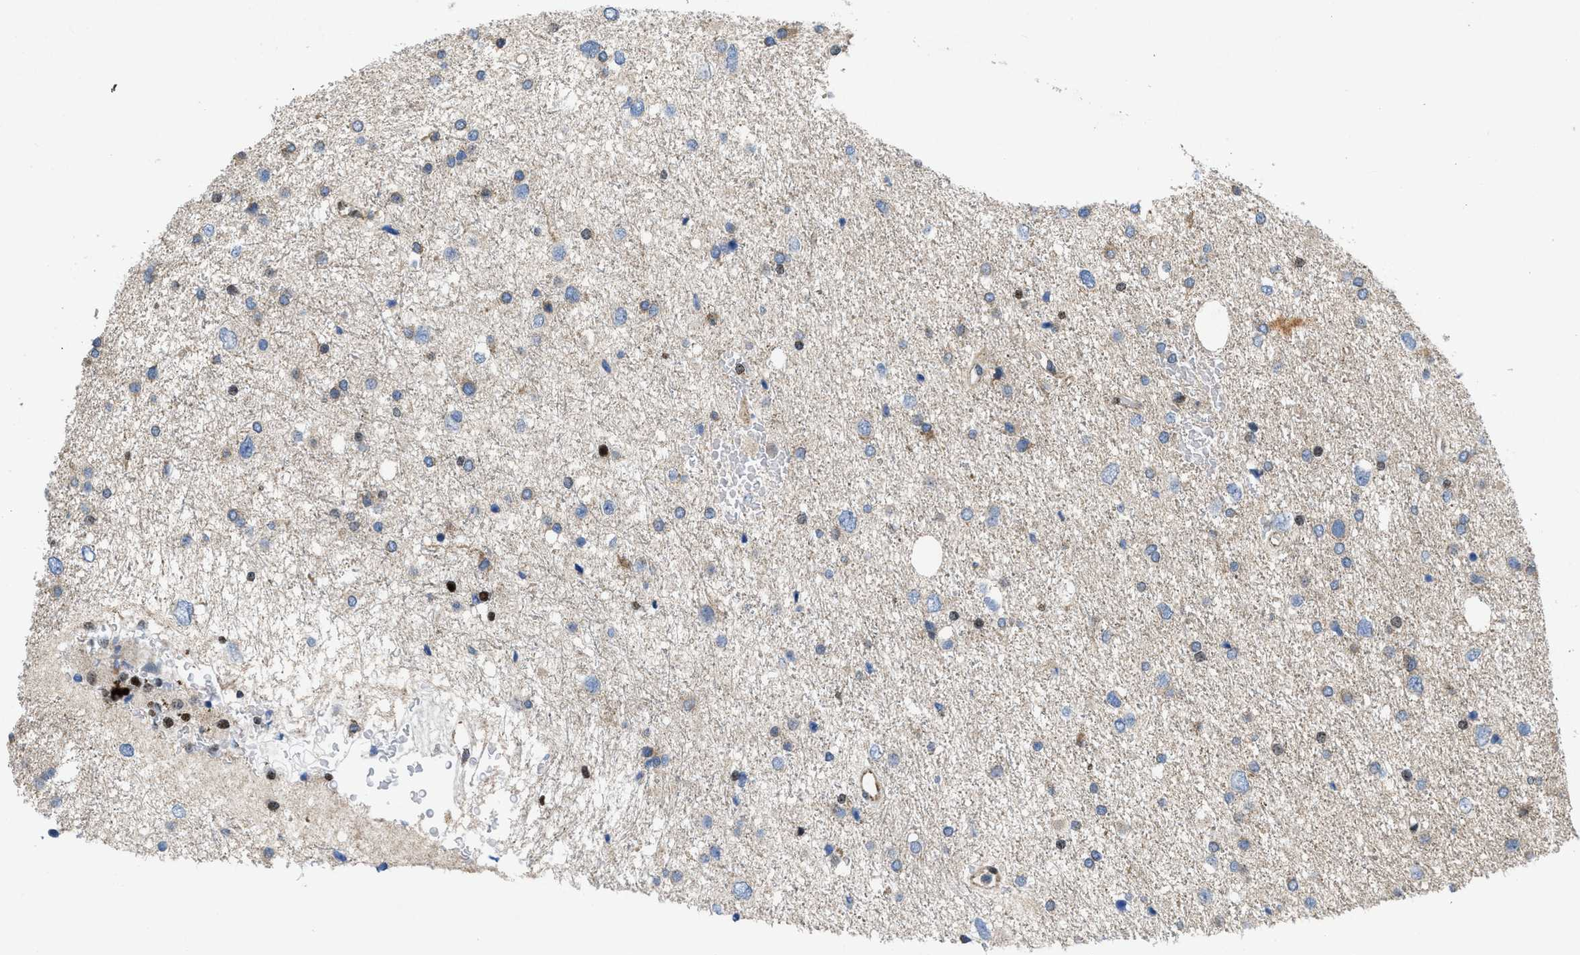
{"staining": {"intensity": "moderate", "quantity": "<25%", "location": "nuclear"}, "tissue": "glioma", "cell_type": "Tumor cells", "image_type": "cancer", "snomed": [{"axis": "morphology", "description": "Glioma, malignant, Low grade"}, {"axis": "topography", "description": "Brain"}], "caption": "Immunohistochemistry histopathology image of neoplastic tissue: human malignant low-grade glioma stained using immunohistochemistry exhibits low levels of moderate protein expression localized specifically in the nuclear of tumor cells, appearing as a nuclear brown color.", "gene": "PPP2CB", "patient": {"sex": "female", "age": 37}}